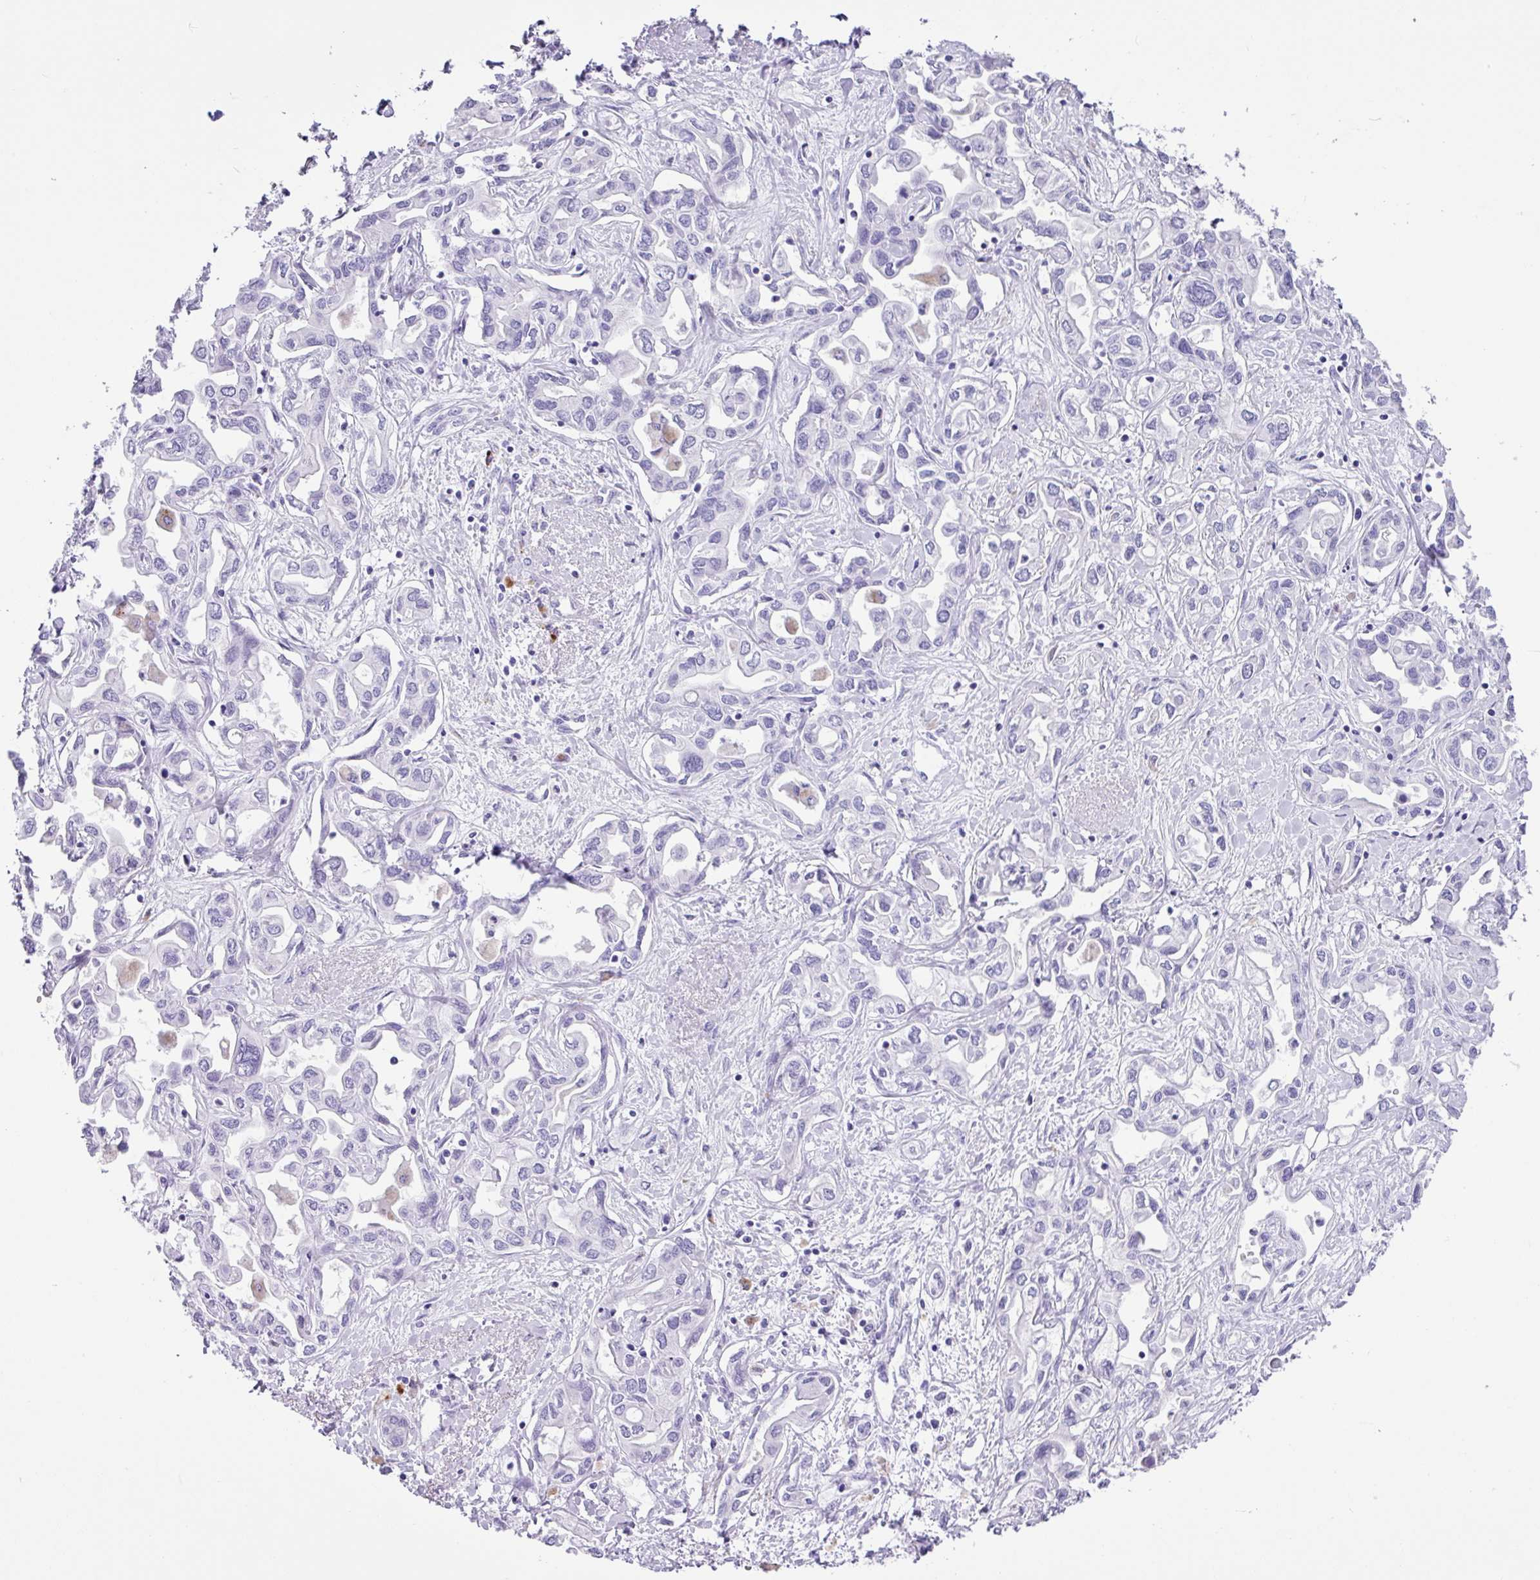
{"staining": {"intensity": "negative", "quantity": "none", "location": "none"}, "tissue": "liver cancer", "cell_type": "Tumor cells", "image_type": "cancer", "snomed": [{"axis": "morphology", "description": "Cholangiocarcinoma"}, {"axis": "topography", "description": "Liver"}], "caption": "Tumor cells are negative for protein expression in human liver cholangiocarcinoma.", "gene": "ZG16", "patient": {"sex": "female", "age": 64}}